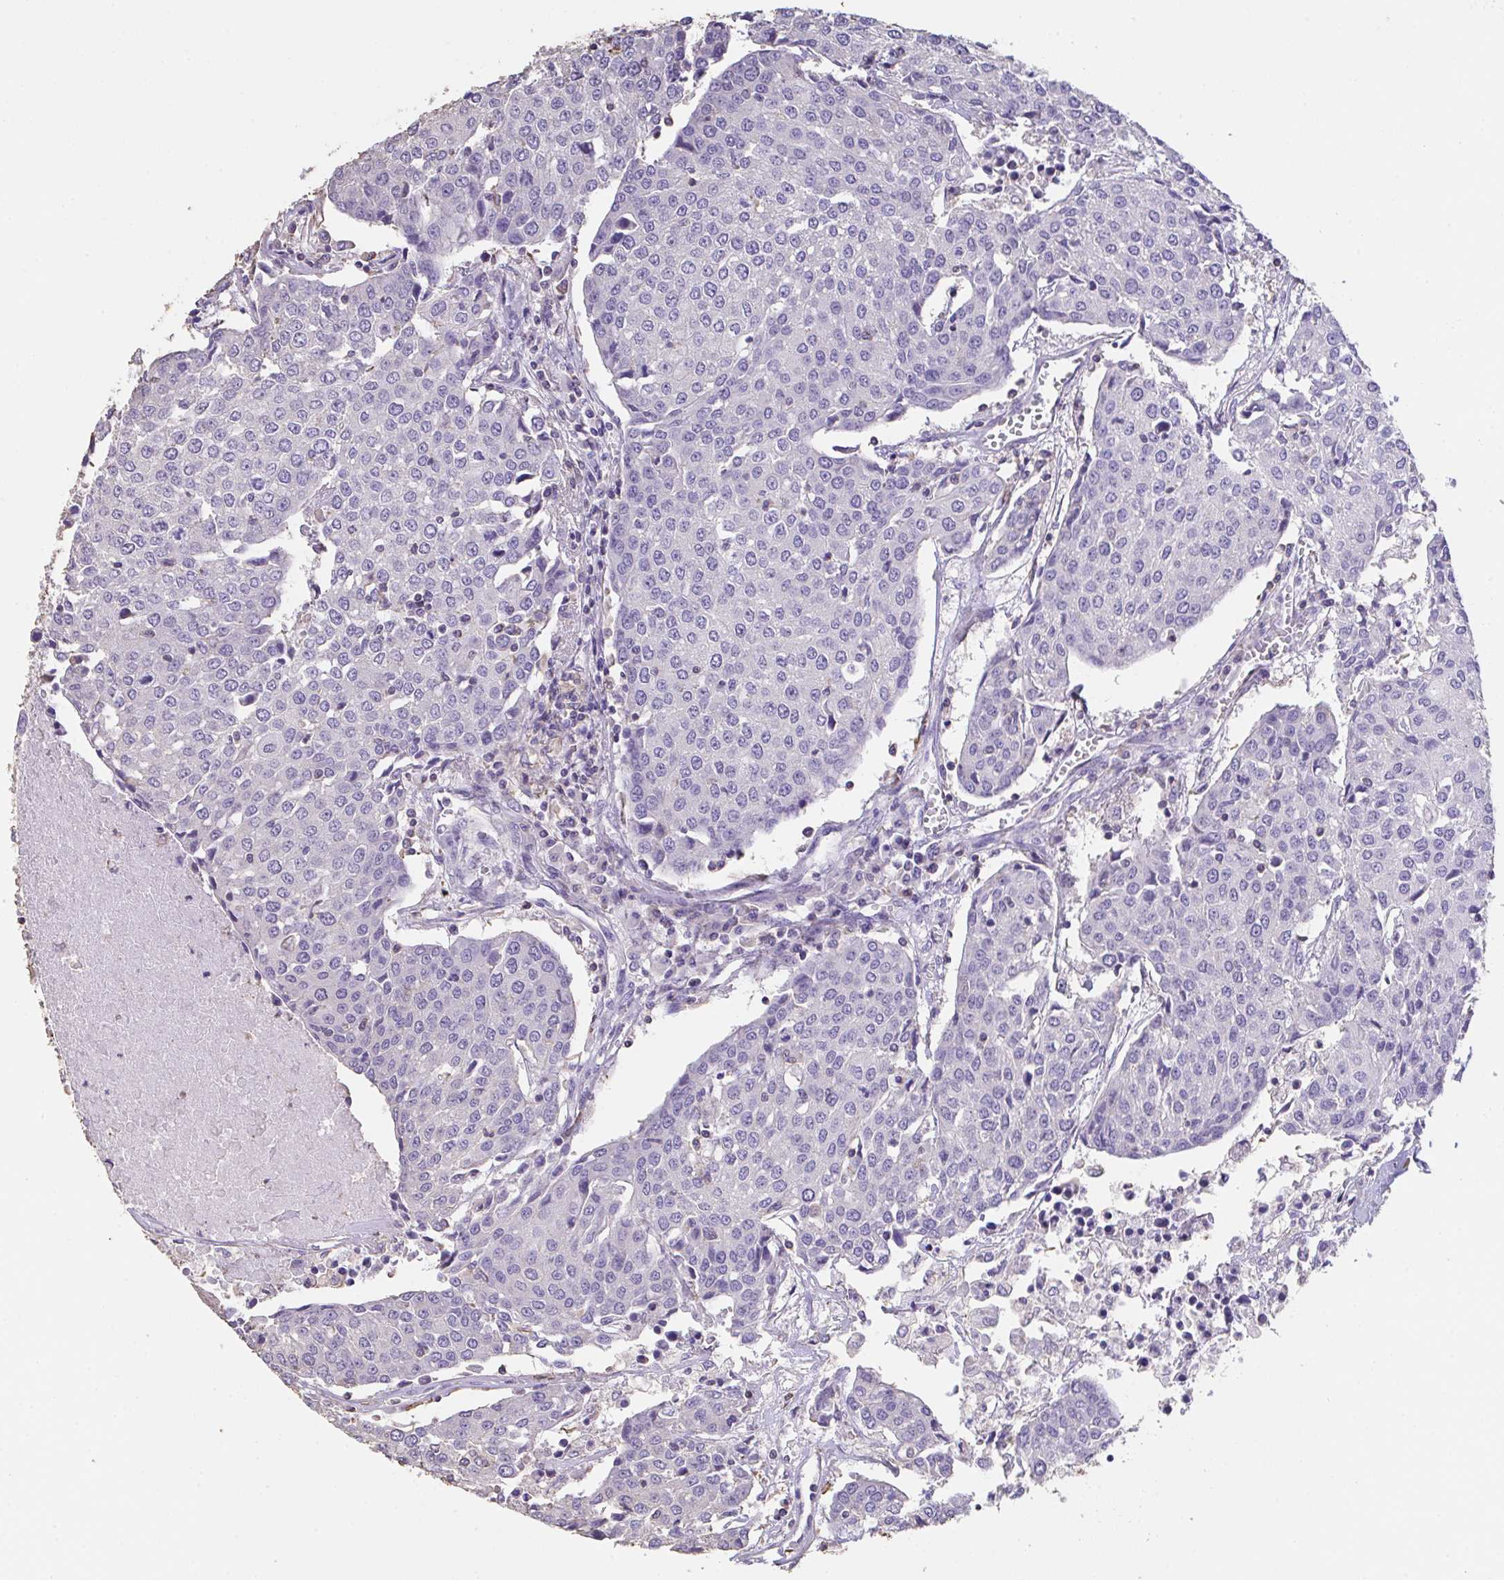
{"staining": {"intensity": "negative", "quantity": "none", "location": "none"}, "tissue": "urothelial cancer", "cell_type": "Tumor cells", "image_type": "cancer", "snomed": [{"axis": "morphology", "description": "Urothelial carcinoma, High grade"}, {"axis": "topography", "description": "Urinary bladder"}], "caption": "IHC of urothelial cancer exhibits no positivity in tumor cells. The staining is performed using DAB (3,3'-diaminobenzidine) brown chromogen with nuclei counter-stained in using hematoxylin.", "gene": "IL23R", "patient": {"sex": "female", "age": 85}}